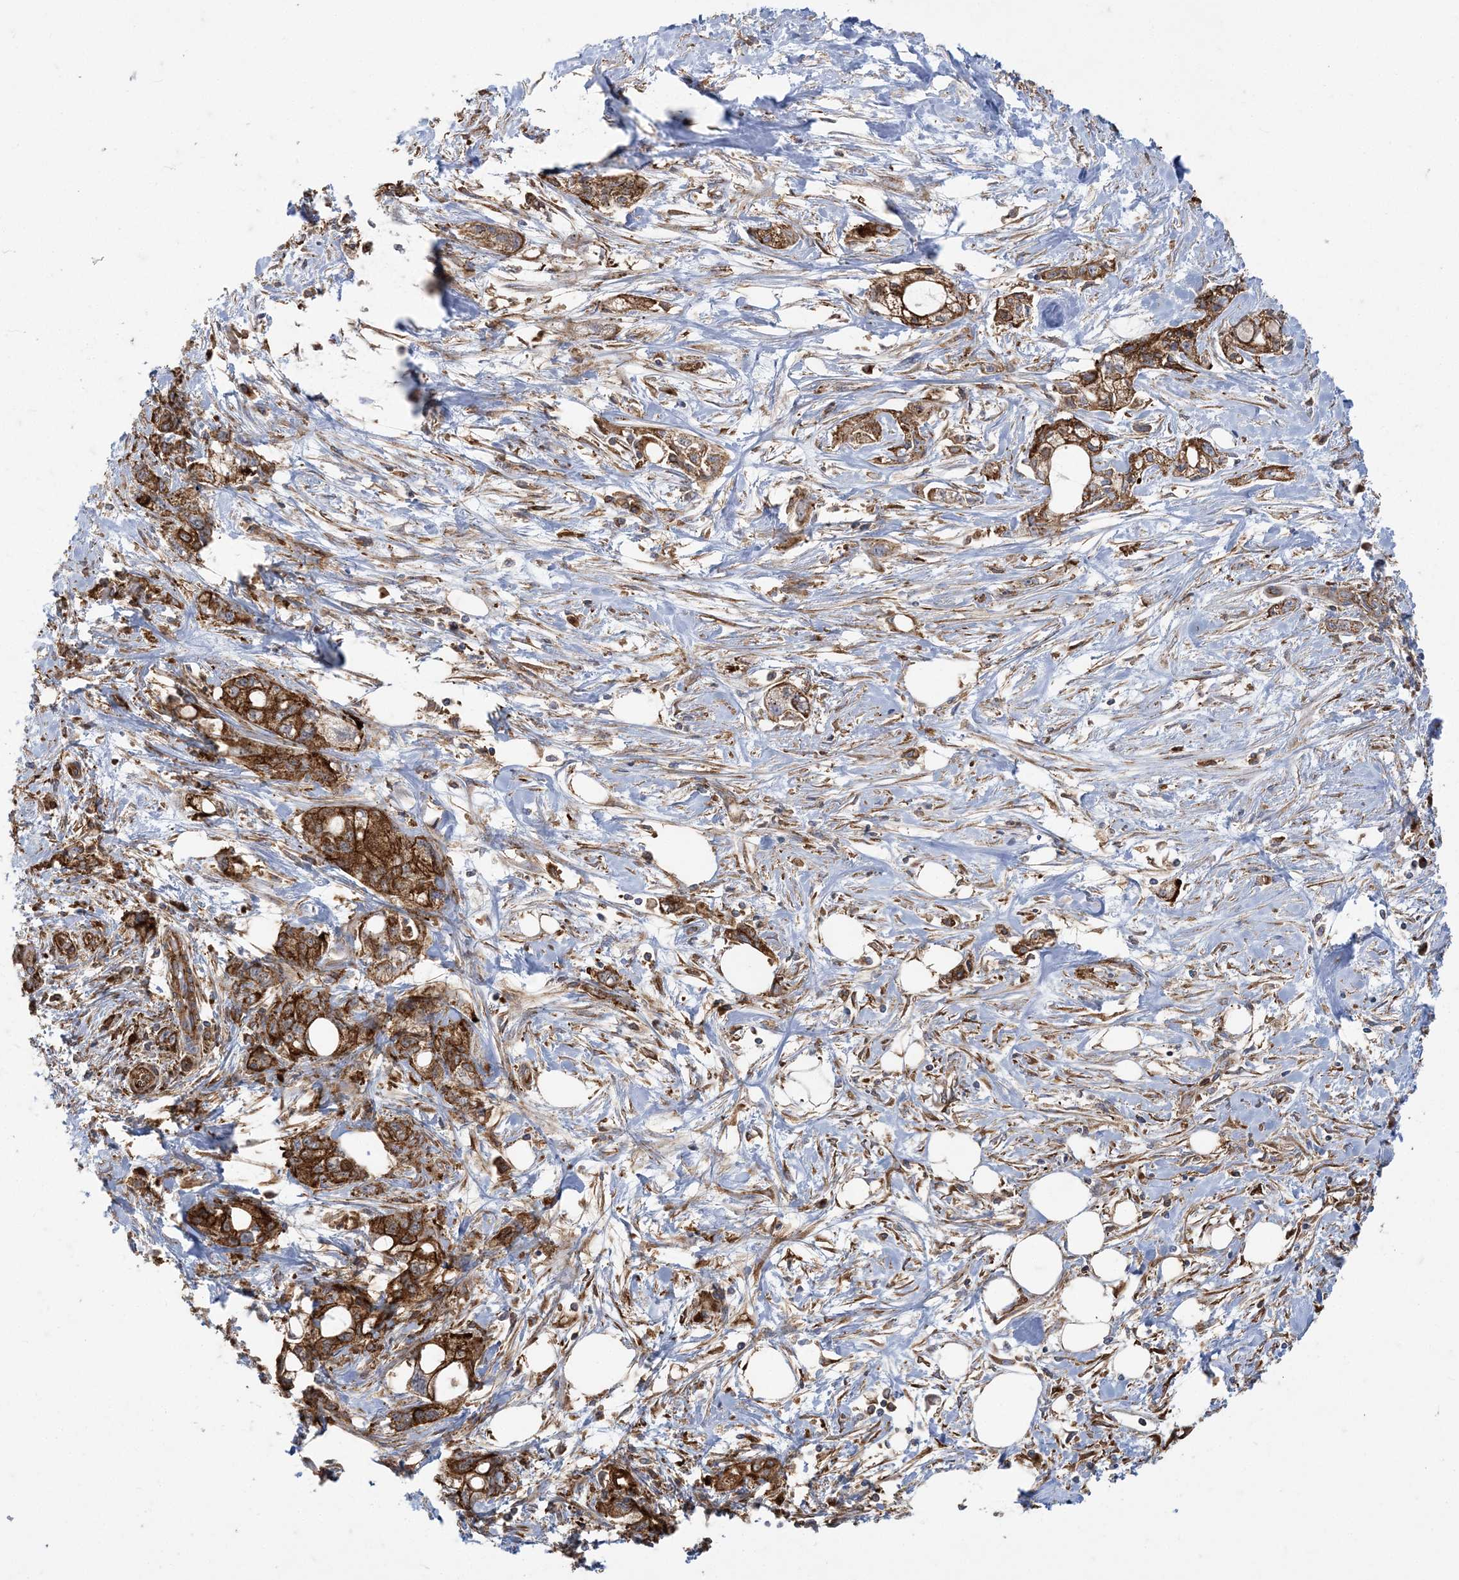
{"staining": {"intensity": "strong", "quantity": ">75%", "location": "cytoplasmic/membranous"}, "tissue": "pancreatic cancer", "cell_type": "Tumor cells", "image_type": "cancer", "snomed": [{"axis": "morphology", "description": "Adenocarcinoma, NOS"}, {"axis": "topography", "description": "Pancreas"}], "caption": "Tumor cells demonstrate high levels of strong cytoplasmic/membranous staining in approximately >75% of cells in pancreatic adenocarcinoma. The staining was performed using DAB (3,3'-diaminobenzidine), with brown indicating positive protein expression. Nuclei are stained blue with hematoxylin.", "gene": "DERL3", "patient": {"sex": "male", "age": 70}}